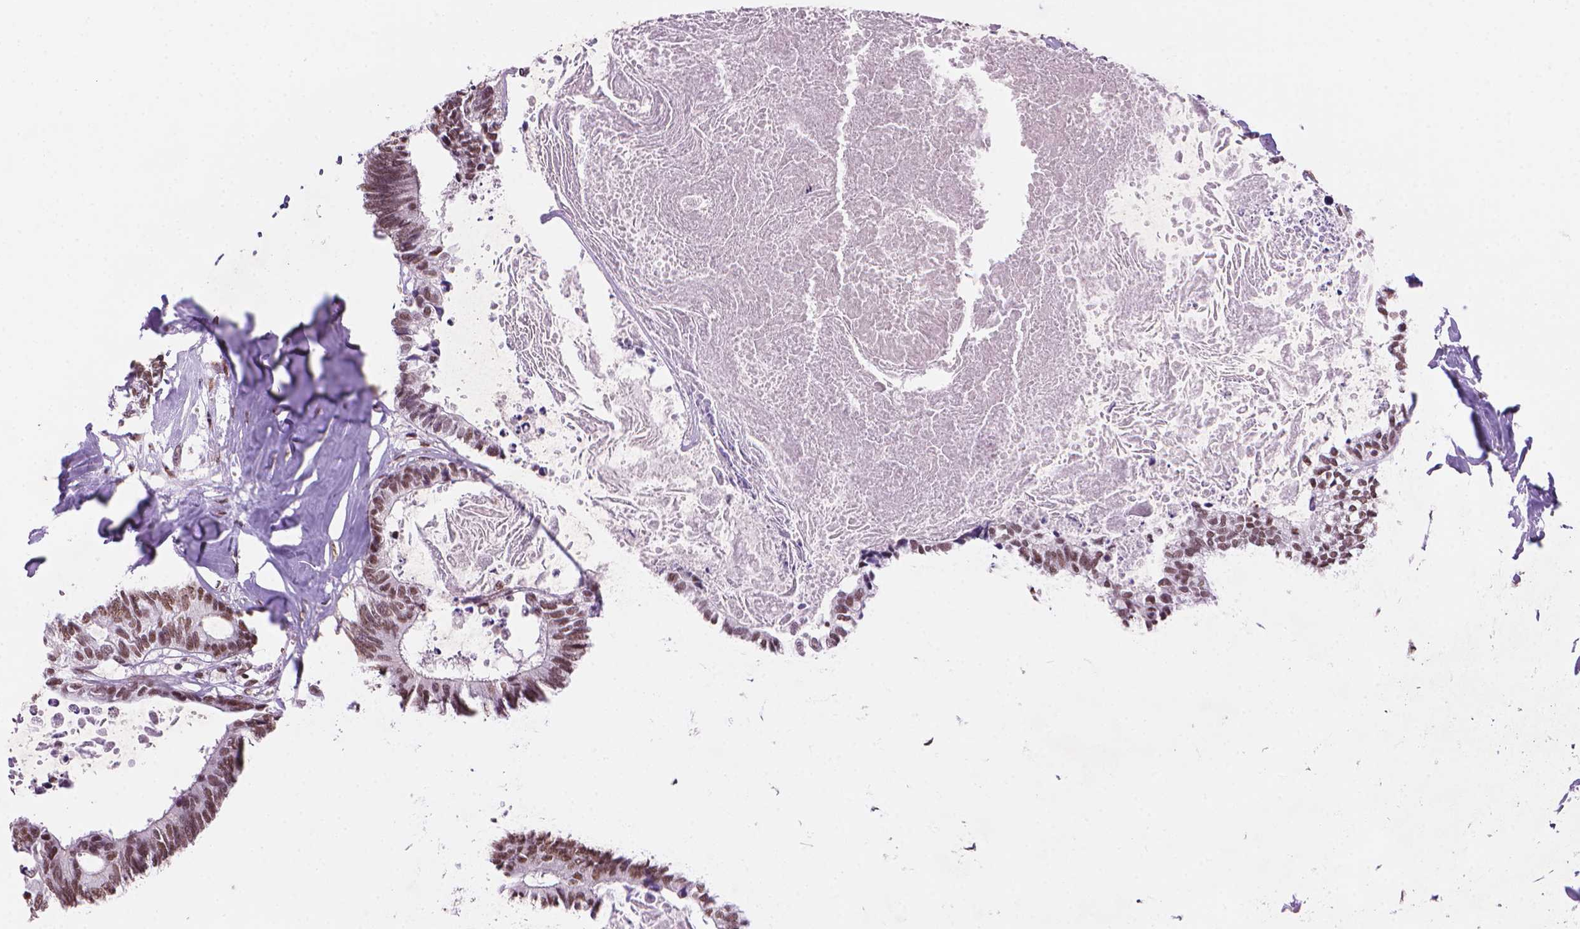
{"staining": {"intensity": "moderate", "quantity": ">75%", "location": "nuclear"}, "tissue": "colorectal cancer", "cell_type": "Tumor cells", "image_type": "cancer", "snomed": [{"axis": "morphology", "description": "Adenocarcinoma, NOS"}, {"axis": "topography", "description": "Colon"}, {"axis": "topography", "description": "Rectum"}], "caption": "Immunohistochemical staining of colorectal adenocarcinoma displays medium levels of moderate nuclear staining in about >75% of tumor cells.", "gene": "RPA4", "patient": {"sex": "male", "age": 57}}